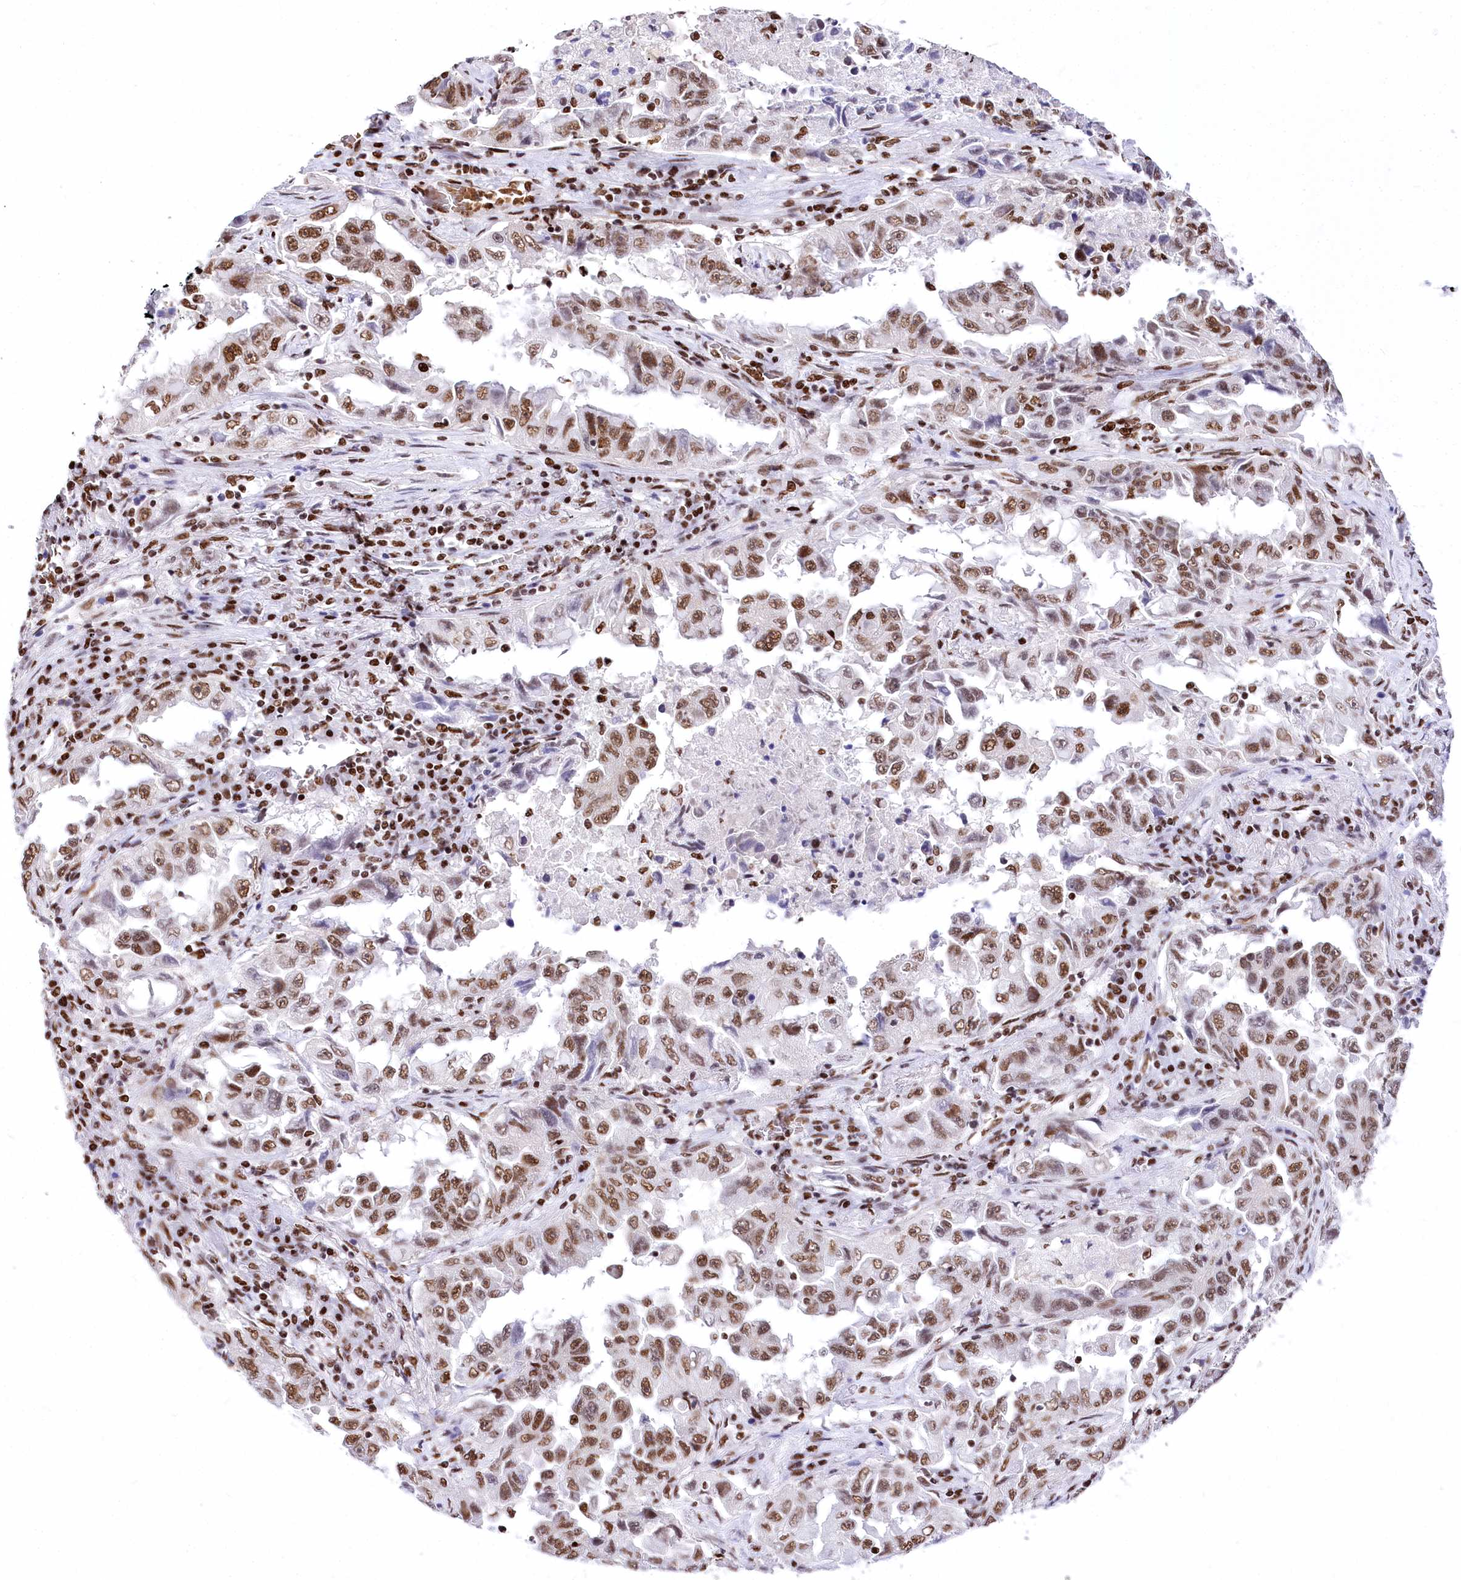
{"staining": {"intensity": "moderate", "quantity": ">75%", "location": "nuclear"}, "tissue": "lung cancer", "cell_type": "Tumor cells", "image_type": "cancer", "snomed": [{"axis": "morphology", "description": "Adenocarcinoma, NOS"}, {"axis": "topography", "description": "Lung"}], "caption": "An image showing moderate nuclear positivity in about >75% of tumor cells in adenocarcinoma (lung), as visualized by brown immunohistochemical staining.", "gene": "POU4F3", "patient": {"sex": "female", "age": 51}}